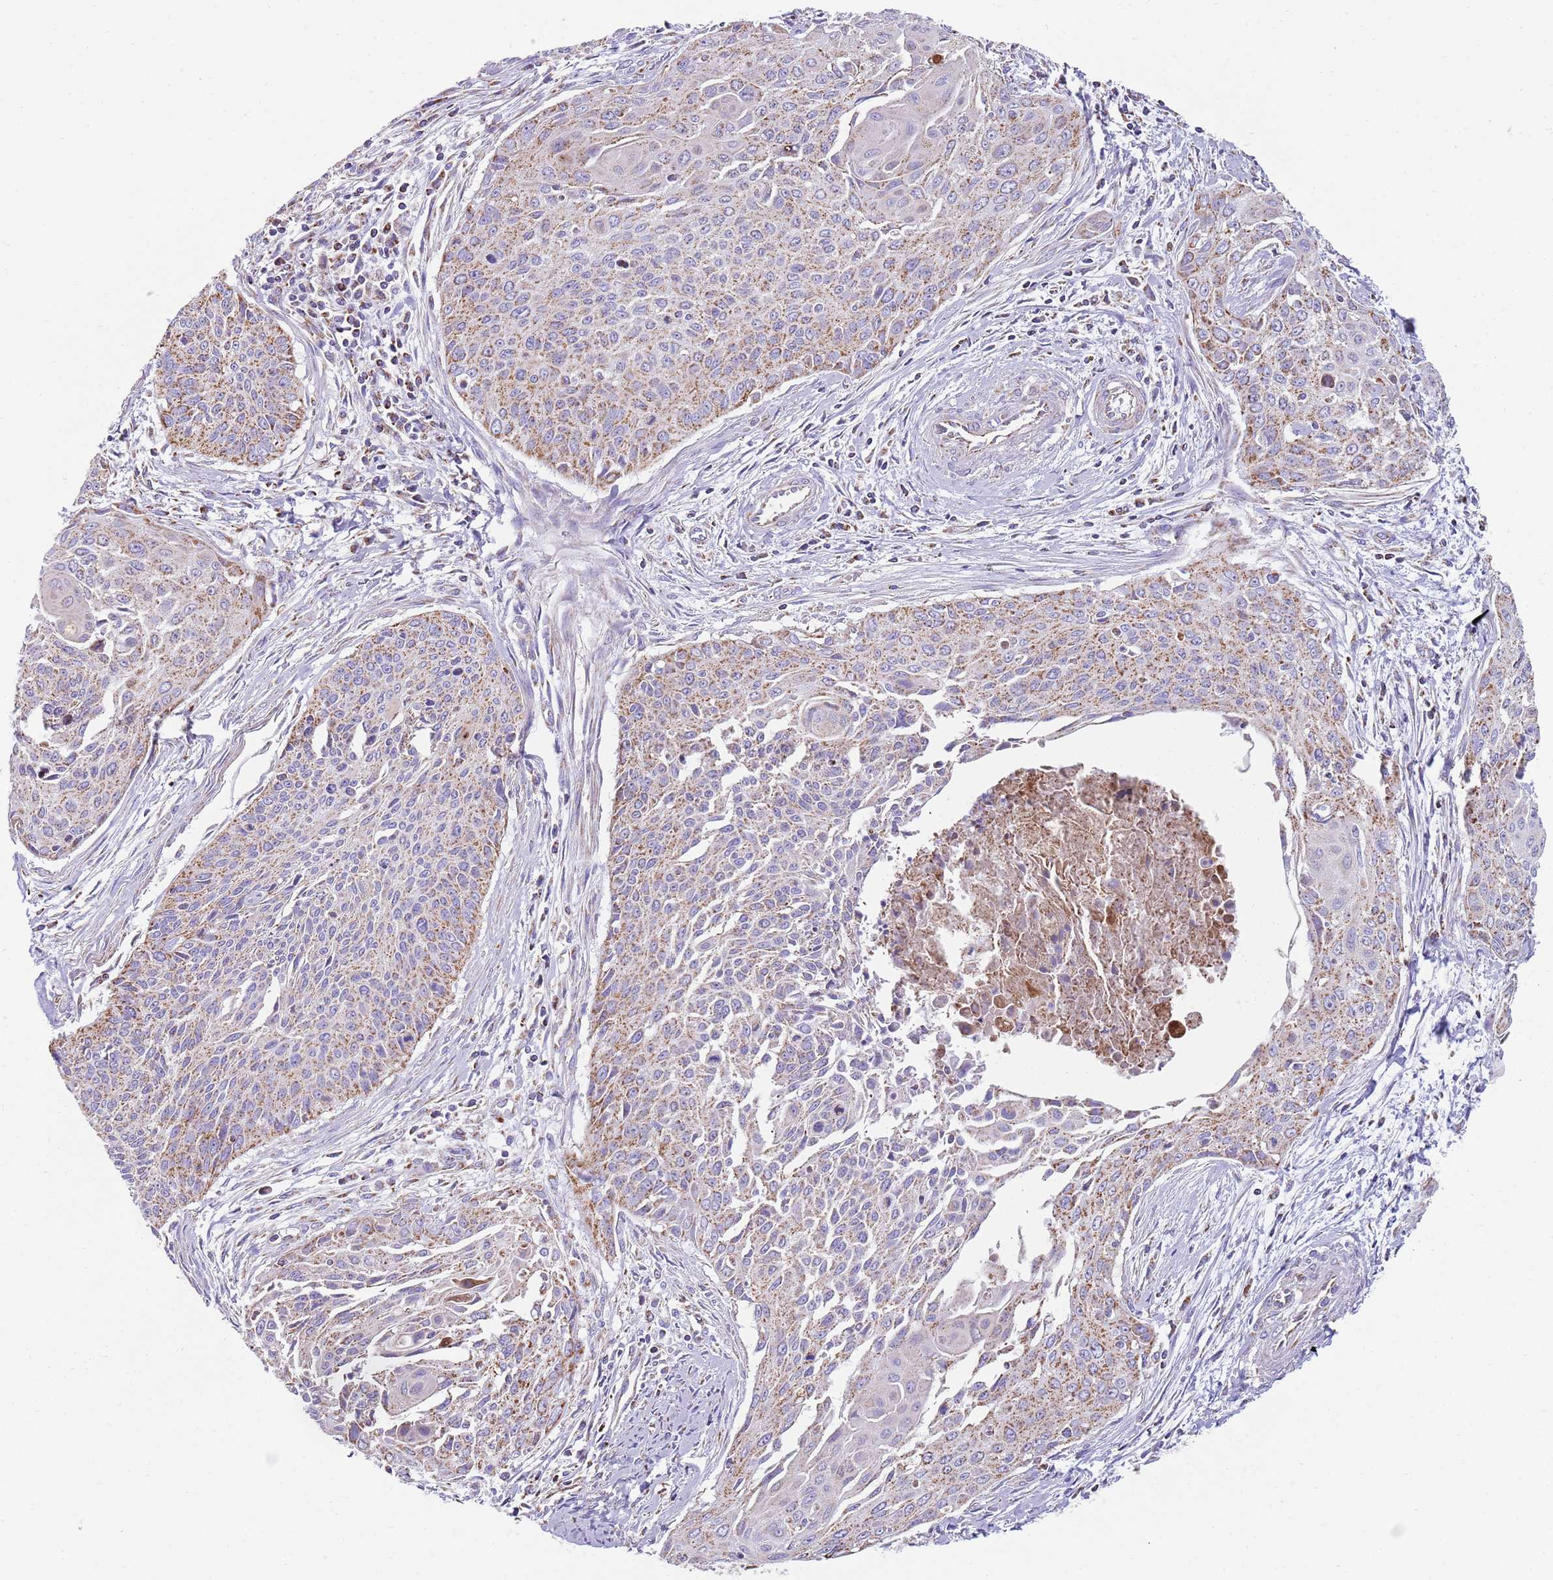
{"staining": {"intensity": "moderate", "quantity": ">75%", "location": "cytoplasmic/membranous"}, "tissue": "cervical cancer", "cell_type": "Tumor cells", "image_type": "cancer", "snomed": [{"axis": "morphology", "description": "Squamous cell carcinoma, NOS"}, {"axis": "topography", "description": "Cervix"}], "caption": "Brown immunohistochemical staining in human squamous cell carcinoma (cervical) displays moderate cytoplasmic/membranous expression in about >75% of tumor cells.", "gene": "TTLL1", "patient": {"sex": "female", "age": 55}}